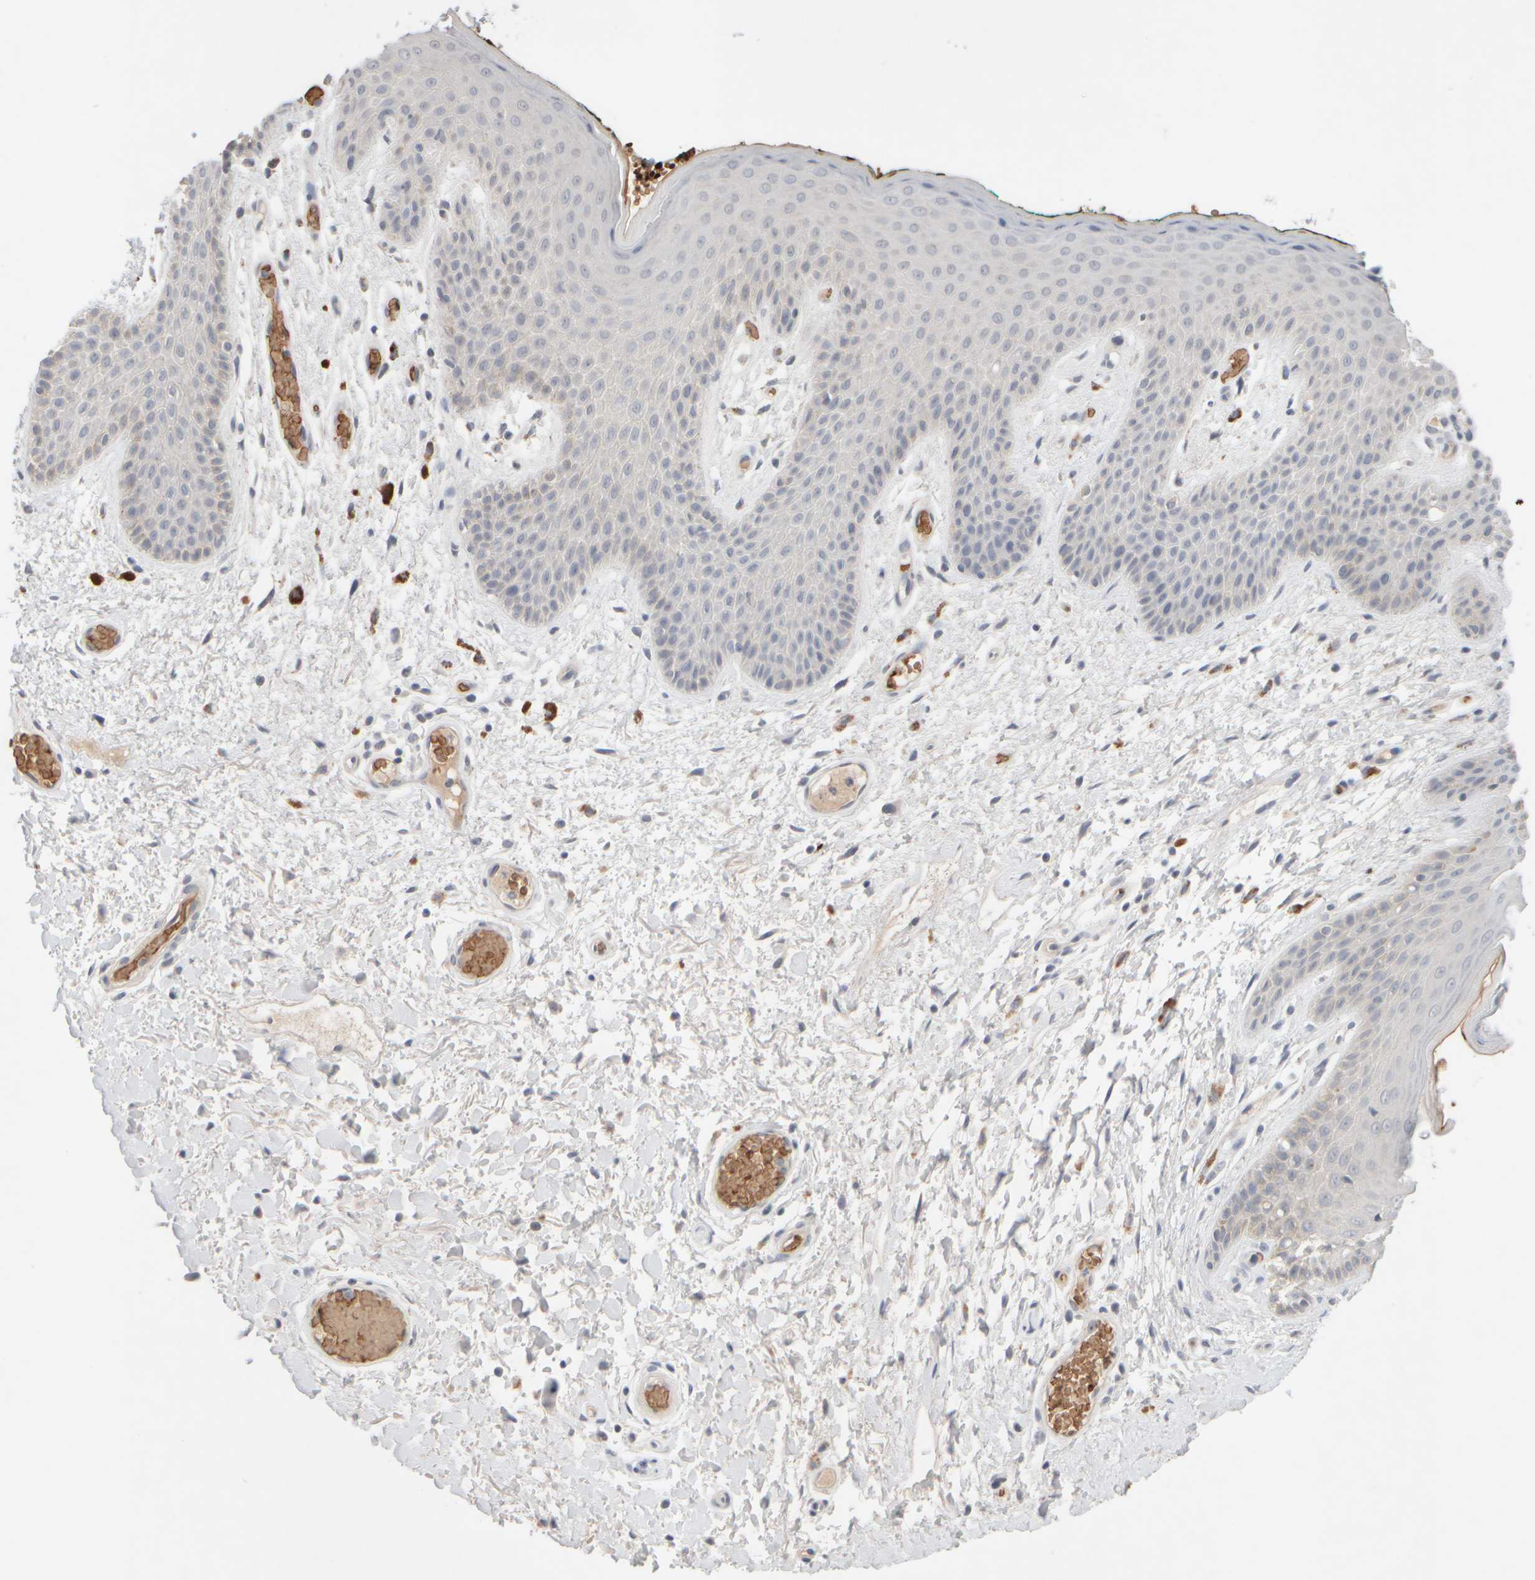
{"staining": {"intensity": "moderate", "quantity": "<25%", "location": "cytoplasmic/membranous"}, "tissue": "skin", "cell_type": "Epidermal cells", "image_type": "normal", "snomed": [{"axis": "morphology", "description": "Normal tissue, NOS"}, {"axis": "topography", "description": "Anal"}], "caption": "Benign skin was stained to show a protein in brown. There is low levels of moderate cytoplasmic/membranous positivity in about <25% of epidermal cells. Ihc stains the protein of interest in brown and the nuclei are stained blue.", "gene": "MST1", "patient": {"sex": "male", "age": 74}}